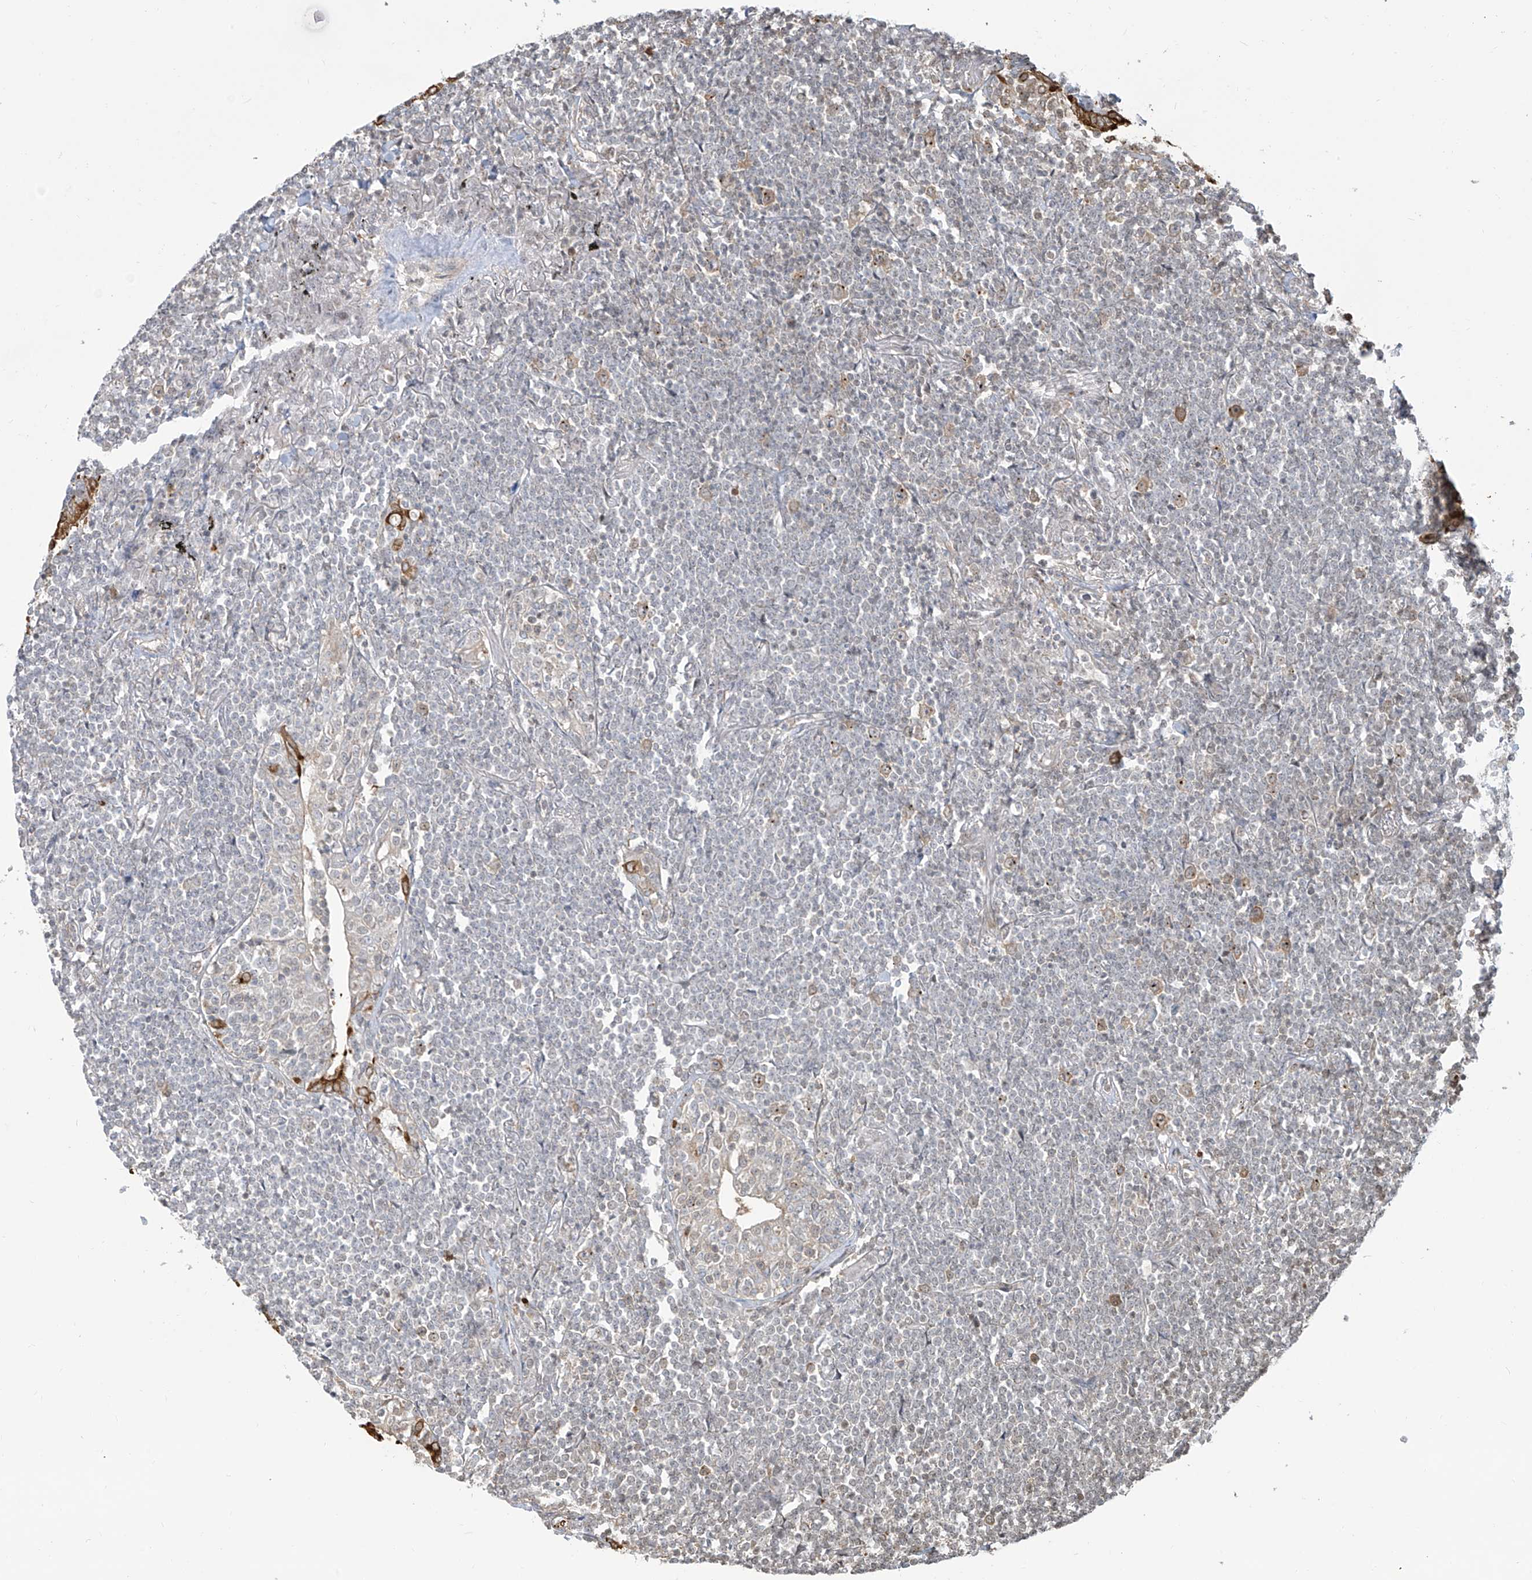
{"staining": {"intensity": "negative", "quantity": "none", "location": "none"}, "tissue": "lymphoma", "cell_type": "Tumor cells", "image_type": "cancer", "snomed": [{"axis": "morphology", "description": "Malignant lymphoma, non-Hodgkin's type, Low grade"}, {"axis": "topography", "description": "Lung"}], "caption": "DAB (3,3'-diaminobenzidine) immunohistochemical staining of lymphoma demonstrates no significant staining in tumor cells.", "gene": "VMP1", "patient": {"sex": "female", "age": 71}}